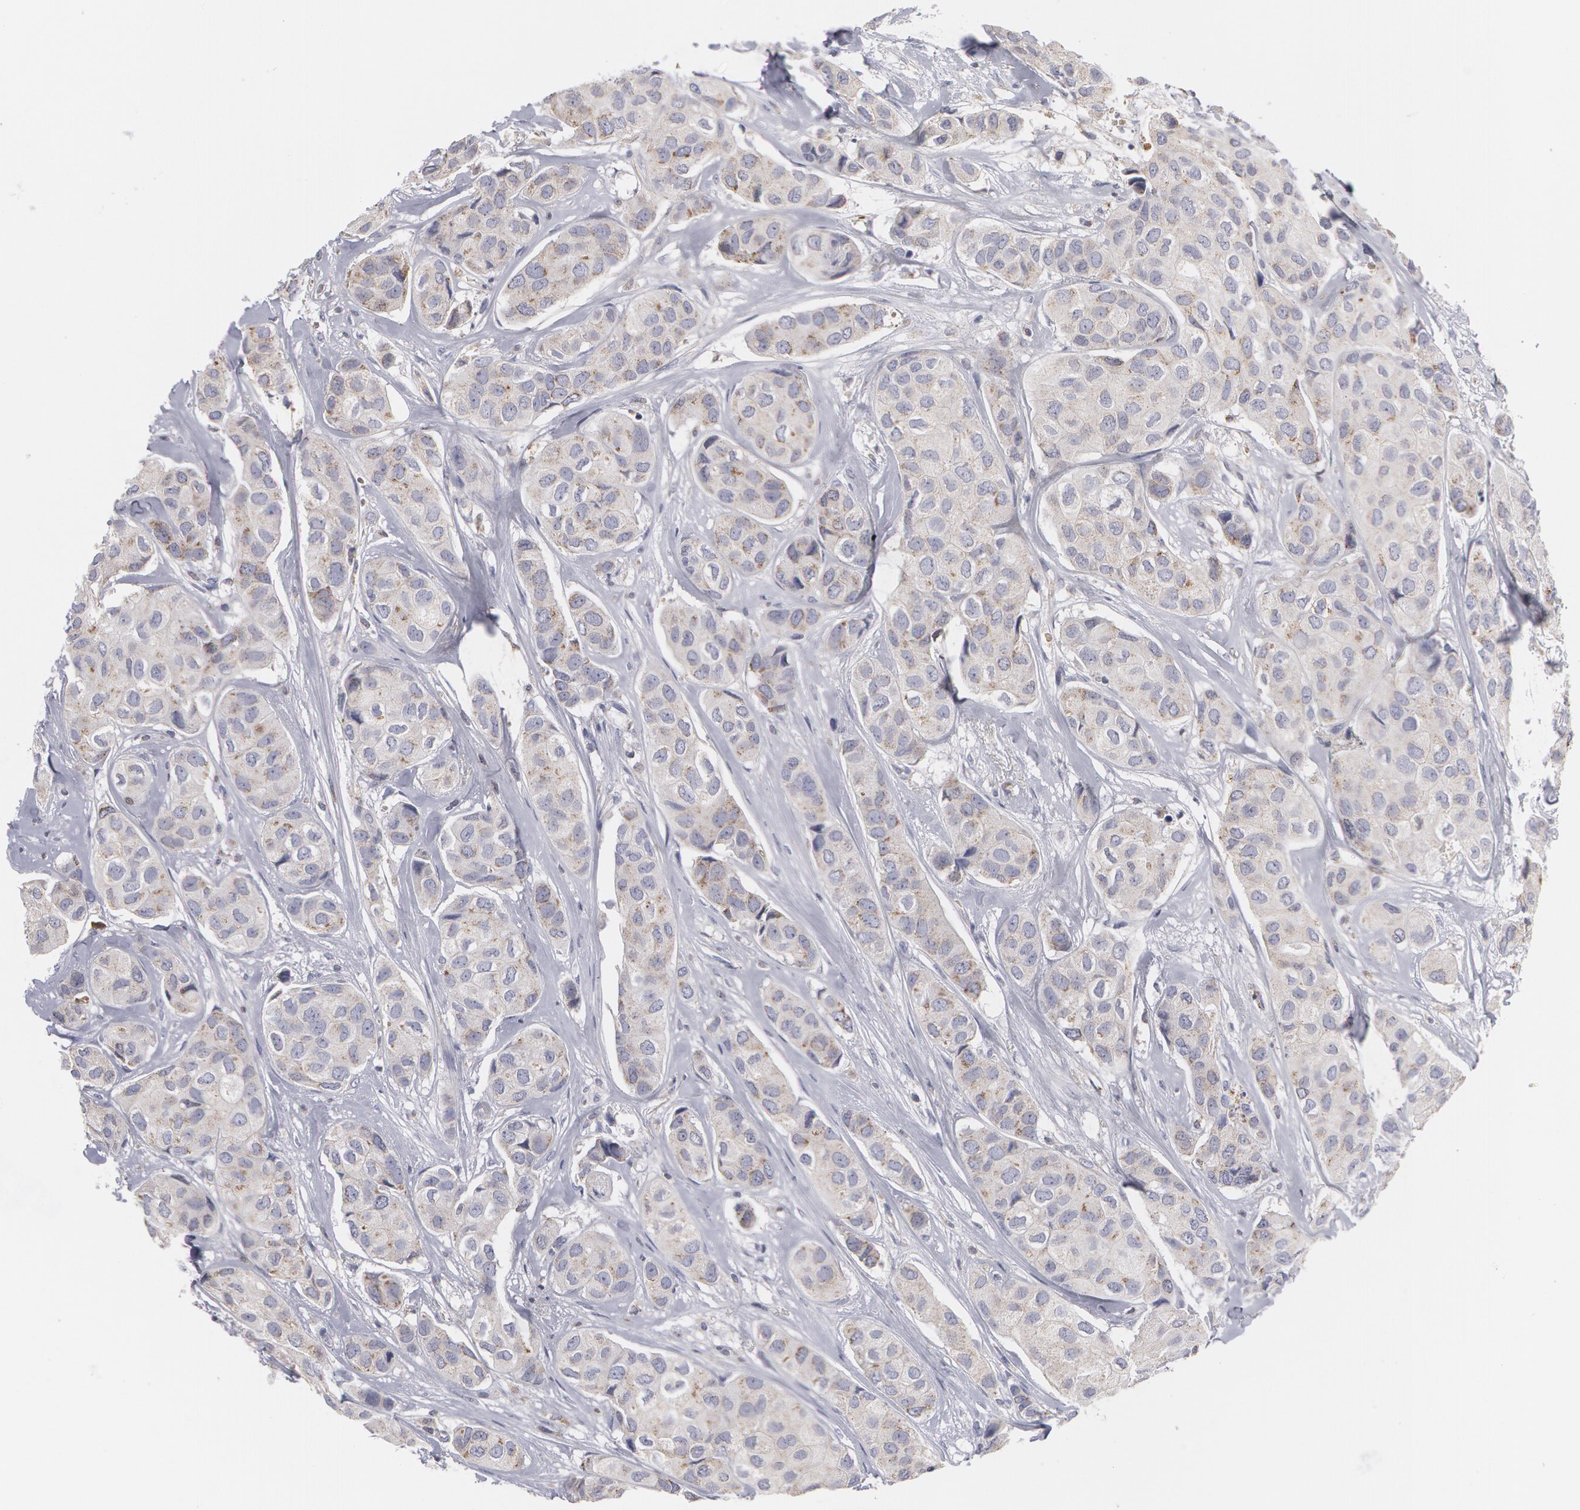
{"staining": {"intensity": "weak", "quantity": ">75%", "location": "cytoplasmic/membranous"}, "tissue": "breast cancer", "cell_type": "Tumor cells", "image_type": "cancer", "snomed": [{"axis": "morphology", "description": "Duct carcinoma"}, {"axis": "topography", "description": "Breast"}], "caption": "Human breast cancer stained with a brown dye displays weak cytoplasmic/membranous positive positivity in approximately >75% of tumor cells.", "gene": "CAT", "patient": {"sex": "female", "age": 68}}